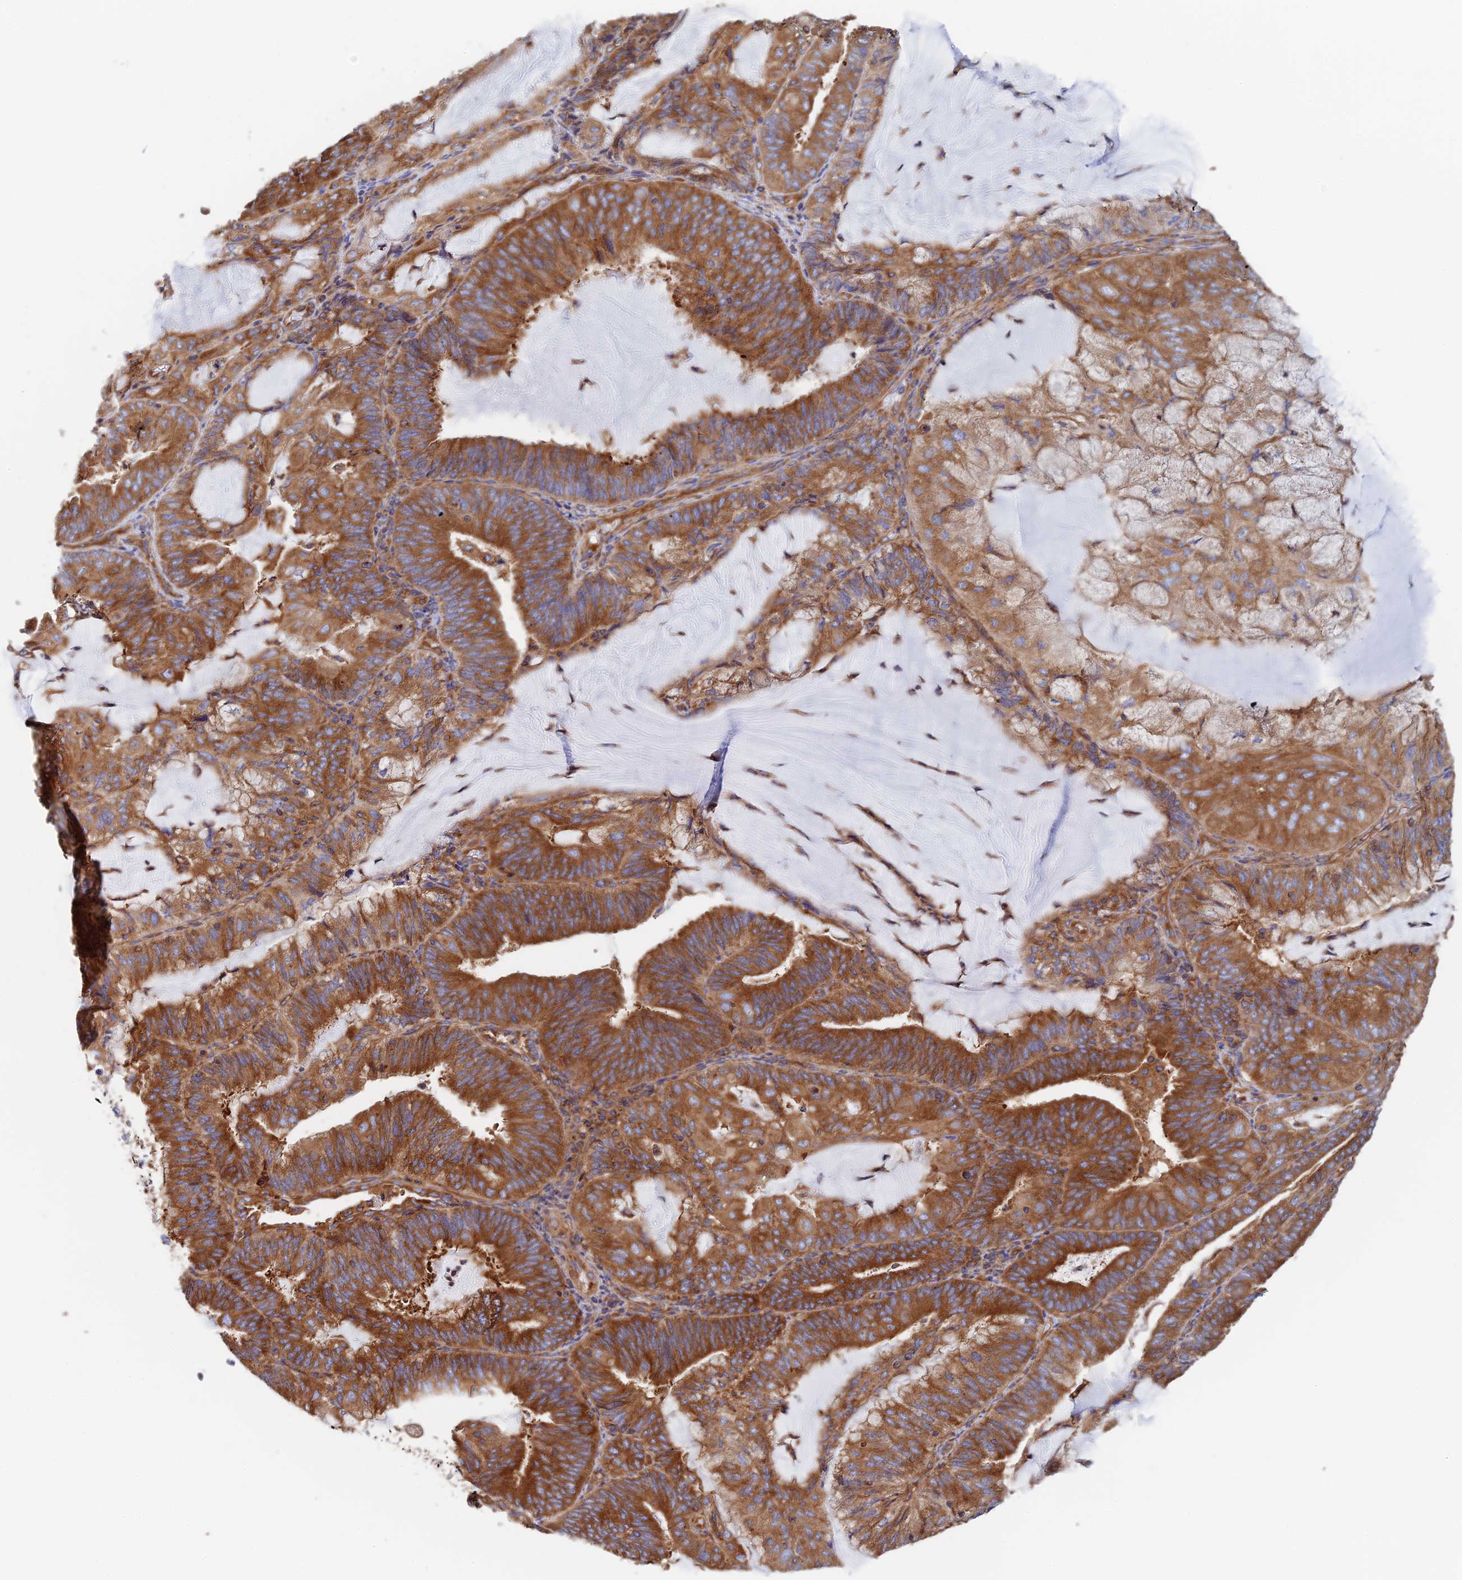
{"staining": {"intensity": "strong", "quantity": ">75%", "location": "cytoplasmic/membranous"}, "tissue": "endometrial cancer", "cell_type": "Tumor cells", "image_type": "cancer", "snomed": [{"axis": "morphology", "description": "Adenocarcinoma, NOS"}, {"axis": "topography", "description": "Endometrium"}], "caption": "A brown stain shows strong cytoplasmic/membranous positivity of a protein in endometrial cancer tumor cells.", "gene": "DCTN2", "patient": {"sex": "female", "age": 81}}